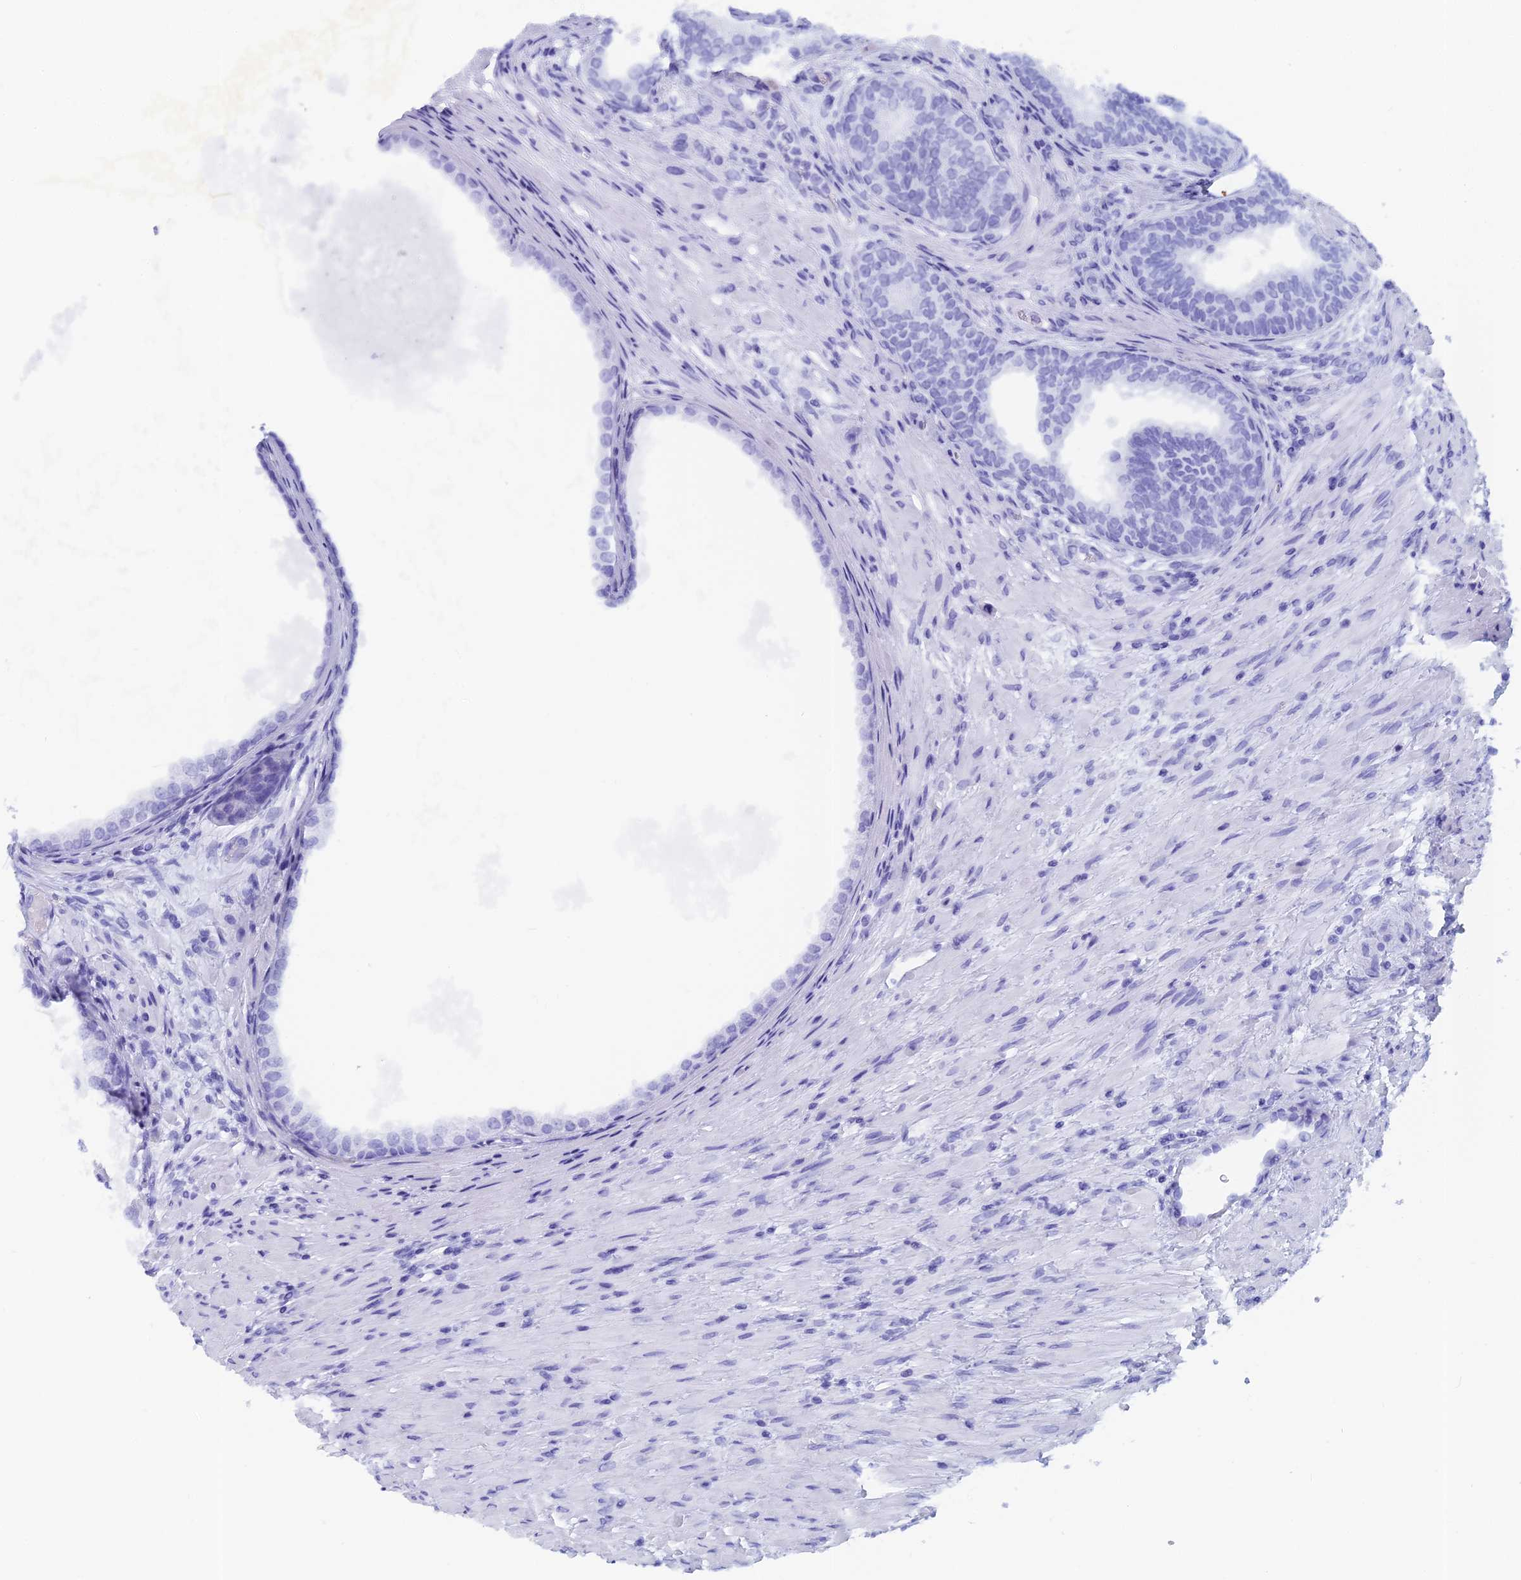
{"staining": {"intensity": "negative", "quantity": "none", "location": "none"}, "tissue": "prostate", "cell_type": "Glandular cells", "image_type": "normal", "snomed": [{"axis": "morphology", "description": "Normal tissue, NOS"}, {"axis": "topography", "description": "Prostate"}], "caption": "IHC micrograph of benign prostate: prostate stained with DAB (3,3'-diaminobenzidine) exhibits no significant protein expression in glandular cells.", "gene": "CAPS", "patient": {"sex": "male", "age": 76}}